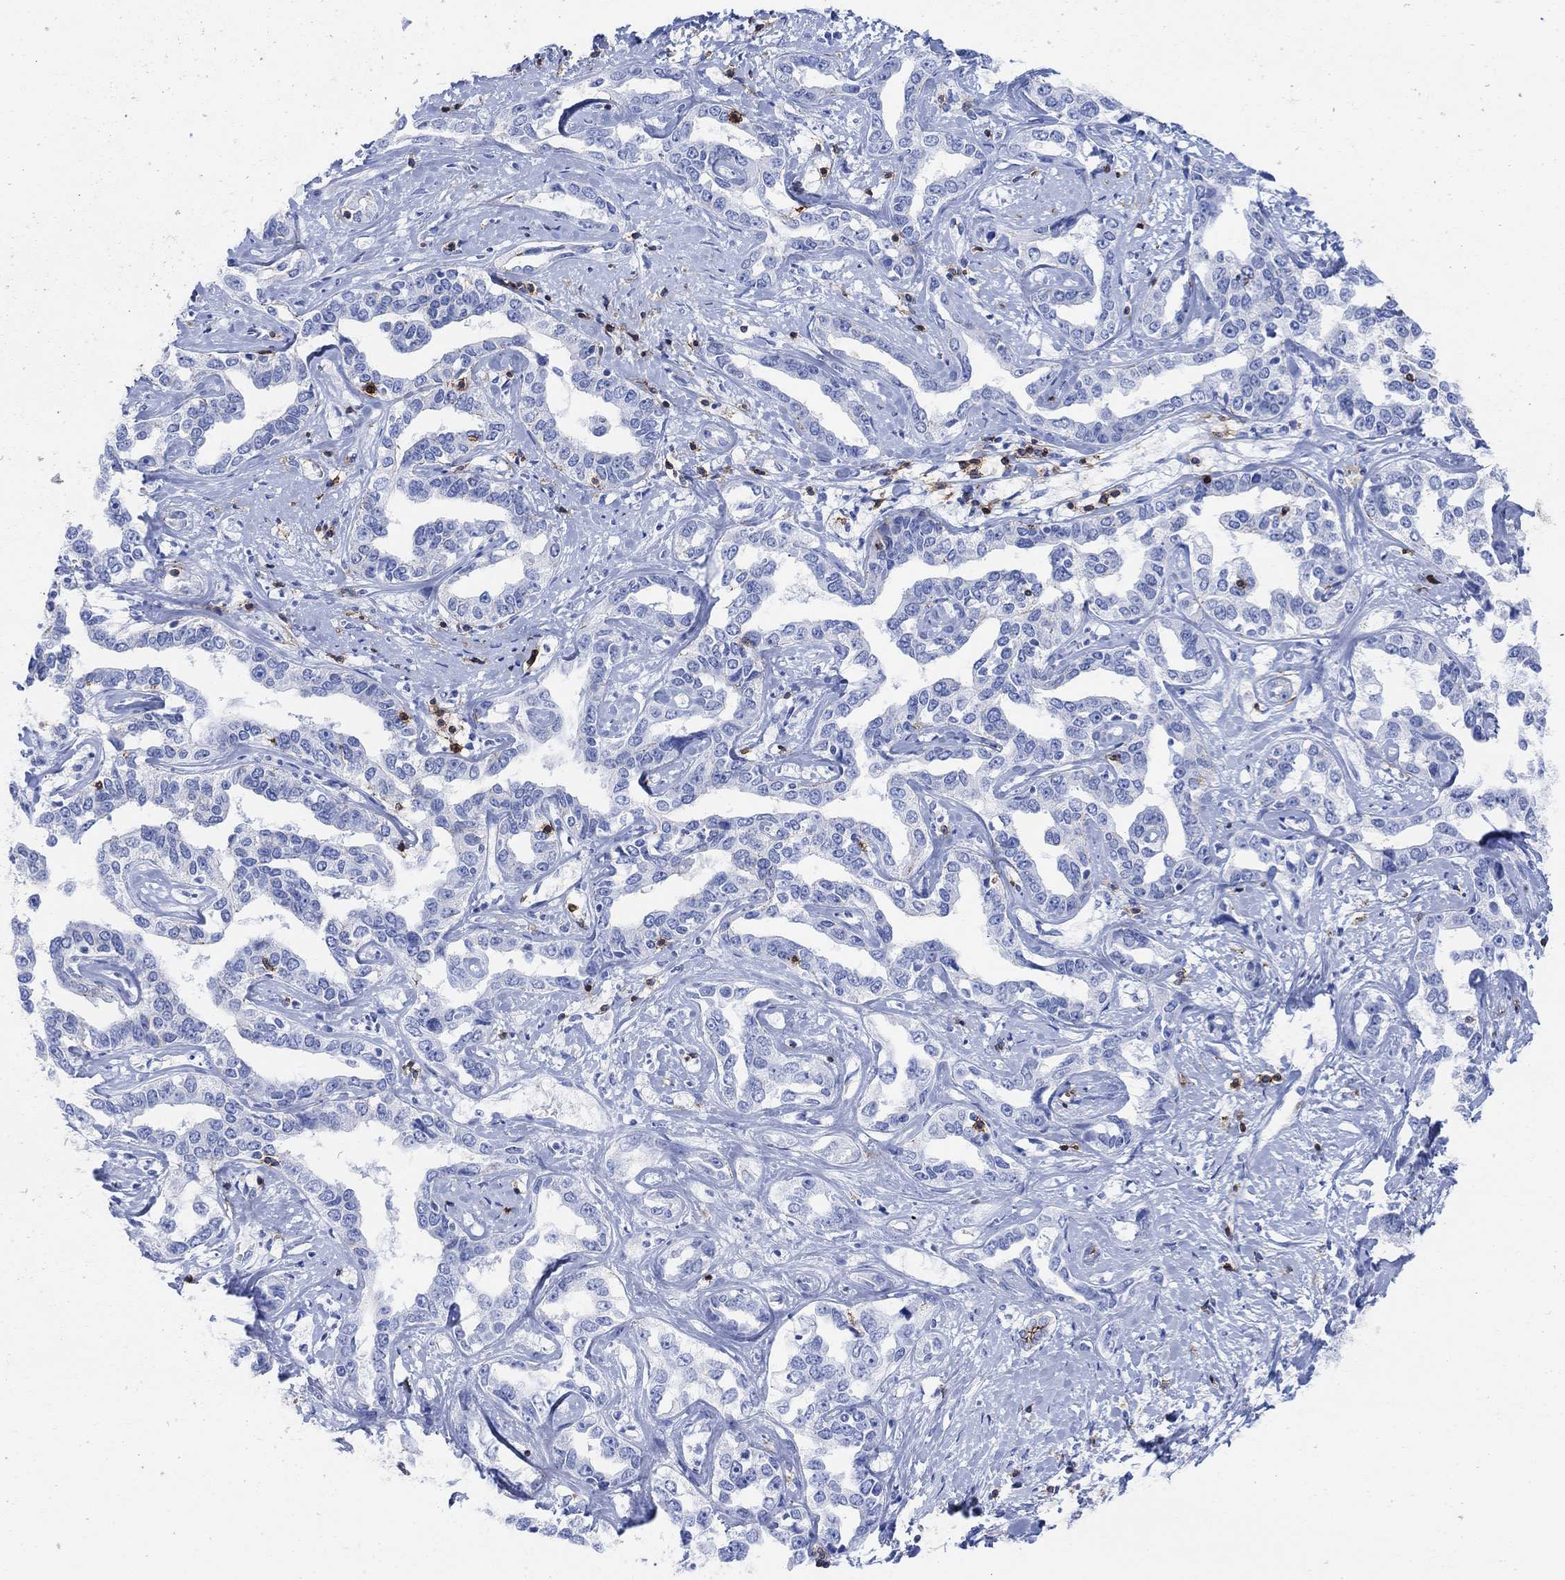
{"staining": {"intensity": "negative", "quantity": "none", "location": "none"}, "tissue": "liver cancer", "cell_type": "Tumor cells", "image_type": "cancer", "snomed": [{"axis": "morphology", "description": "Cholangiocarcinoma"}, {"axis": "topography", "description": "Liver"}], "caption": "An IHC histopathology image of liver cholangiocarcinoma is shown. There is no staining in tumor cells of liver cholangiocarcinoma. (DAB IHC visualized using brightfield microscopy, high magnification).", "gene": "GPR65", "patient": {"sex": "male", "age": 59}}